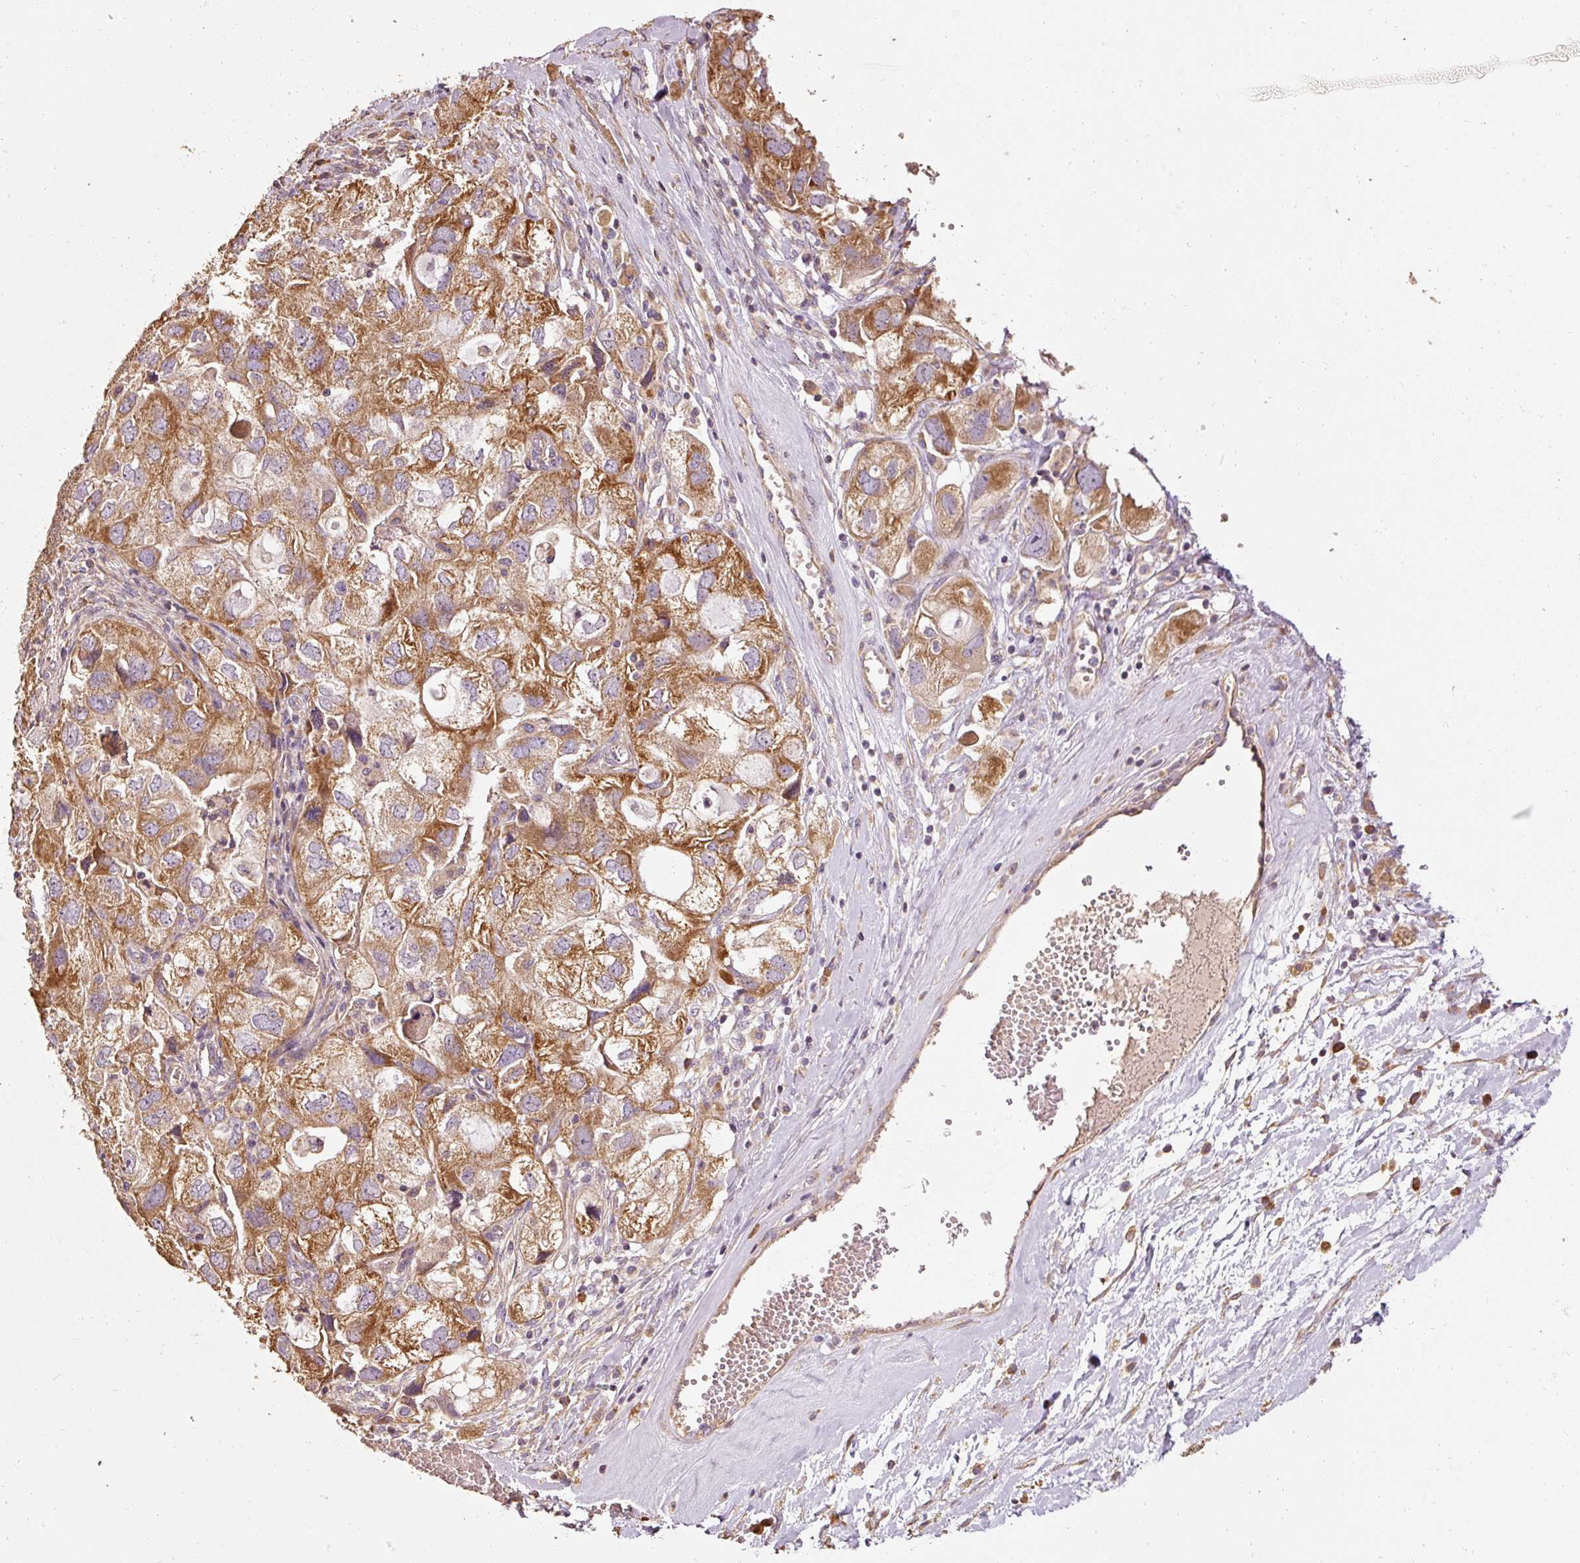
{"staining": {"intensity": "moderate", "quantity": ">75%", "location": "cytoplasmic/membranous"}, "tissue": "ovarian cancer", "cell_type": "Tumor cells", "image_type": "cancer", "snomed": [{"axis": "morphology", "description": "Carcinoma, NOS"}, {"axis": "morphology", "description": "Cystadenocarcinoma, serous, NOS"}, {"axis": "topography", "description": "Ovary"}], "caption": "This histopathology image exhibits ovarian cancer stained with IHC to label a protein in brown. The cytoplasmic/membranous of tumor cells show moderate positivity for the protein. Nuclei are counter-stained blue.", "gene": "EFHC1", "patient": {"sex": "female", "age": 69}}